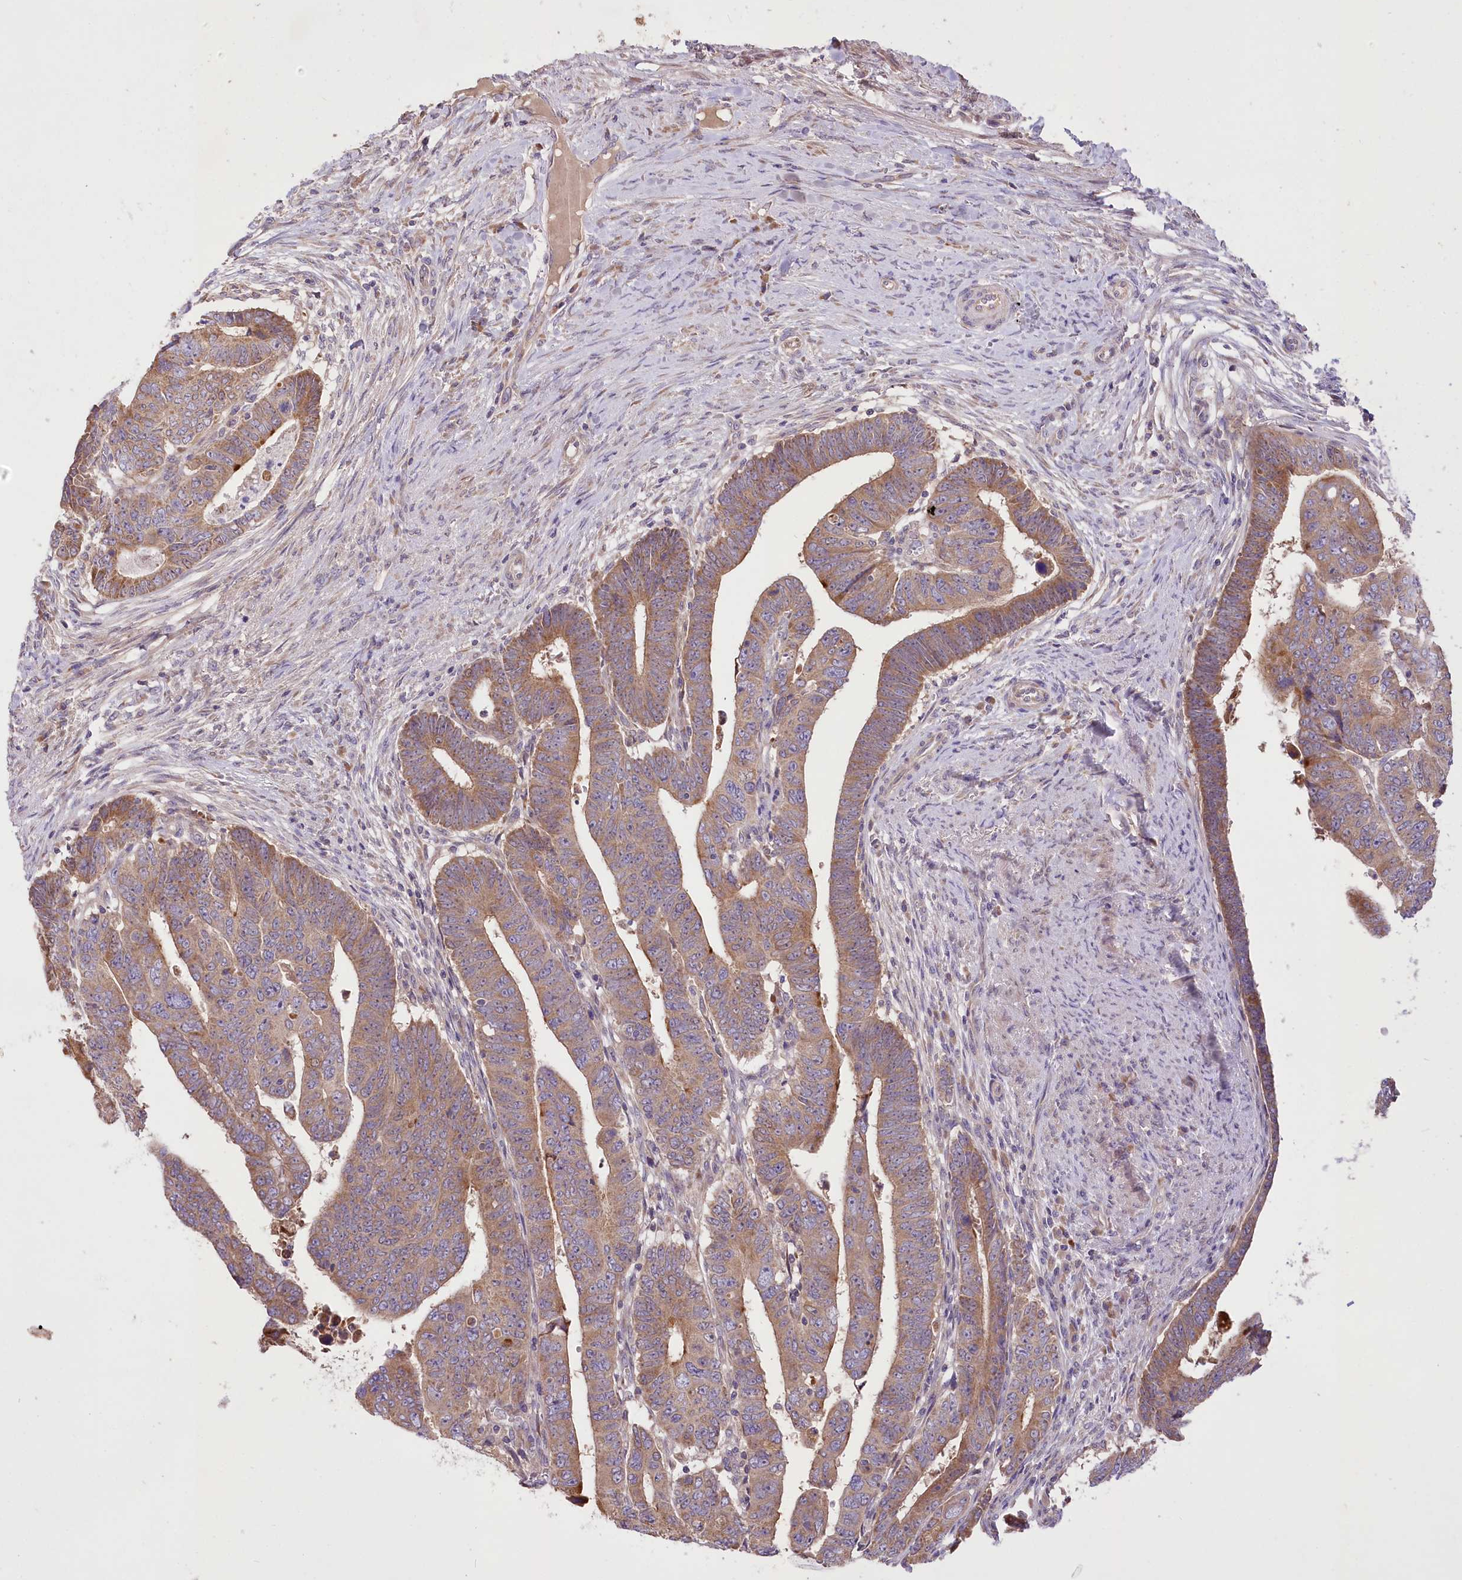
{"staining": {"intensity": "moderate", "quantity": ">75%", "location": "cytoplasmic/membranous"}, "tissue": "colorectal cancer", "cell_type": "Tumor cells", "image_type": "cancer", "snomed": [{"axis": "morphology", "description": "Normal tissue, NOS"}, {"axis": "morphology", "description": "Adenocarcinoma, NOS"}, {"axis": "topography", "description": "Rectum"}], "caption": "Colorectal adenocarcinoma was stained to show a protein in brown. There is medium levels of moderate cytoplasmic/membranous staining in about >75% of tumor cells. The staining is performed using DAB brown chromogen to label protein expression. The nuclei are counter-stained blue using hematoxylin.", "gene": "PBLD", "patient": {"sex": "female", "age": 65}}